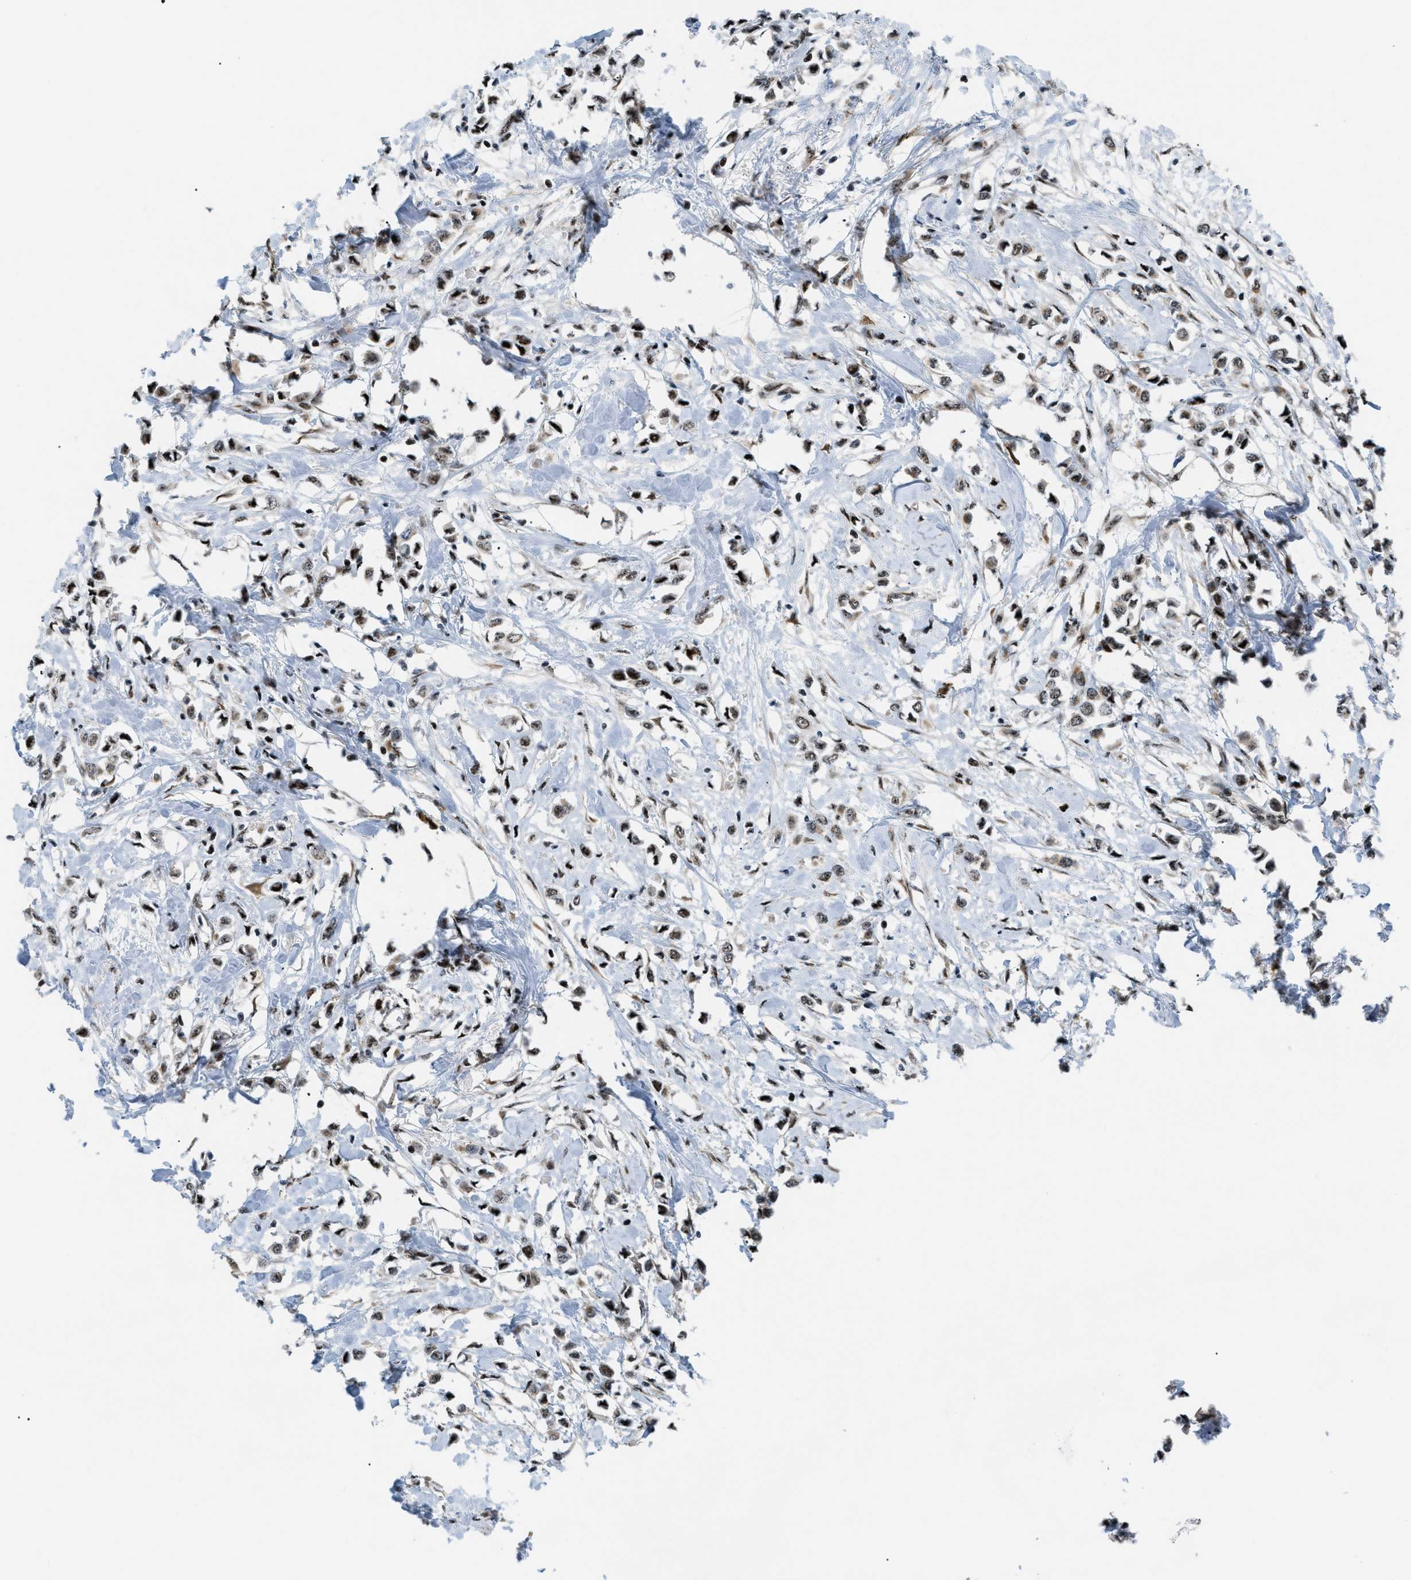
{"staining": {"intensity": "moderate", "quantity": ">75%", "location": "nuclear"}, "tissue": "breast cancer", "cell_type": "Tumor cells", "image_type": "cancer", "snomed": [{"axis": "morphology", "description": "Lobular carcinoma"}, {"axis": "topography", "description": "Breast"}], "caption": "A brown stain labels moderate nuclear expression of a protein in human breast cancer tumor cells.", "gene": "CDR2", "patient": {"sex": "female", "age": 51}}